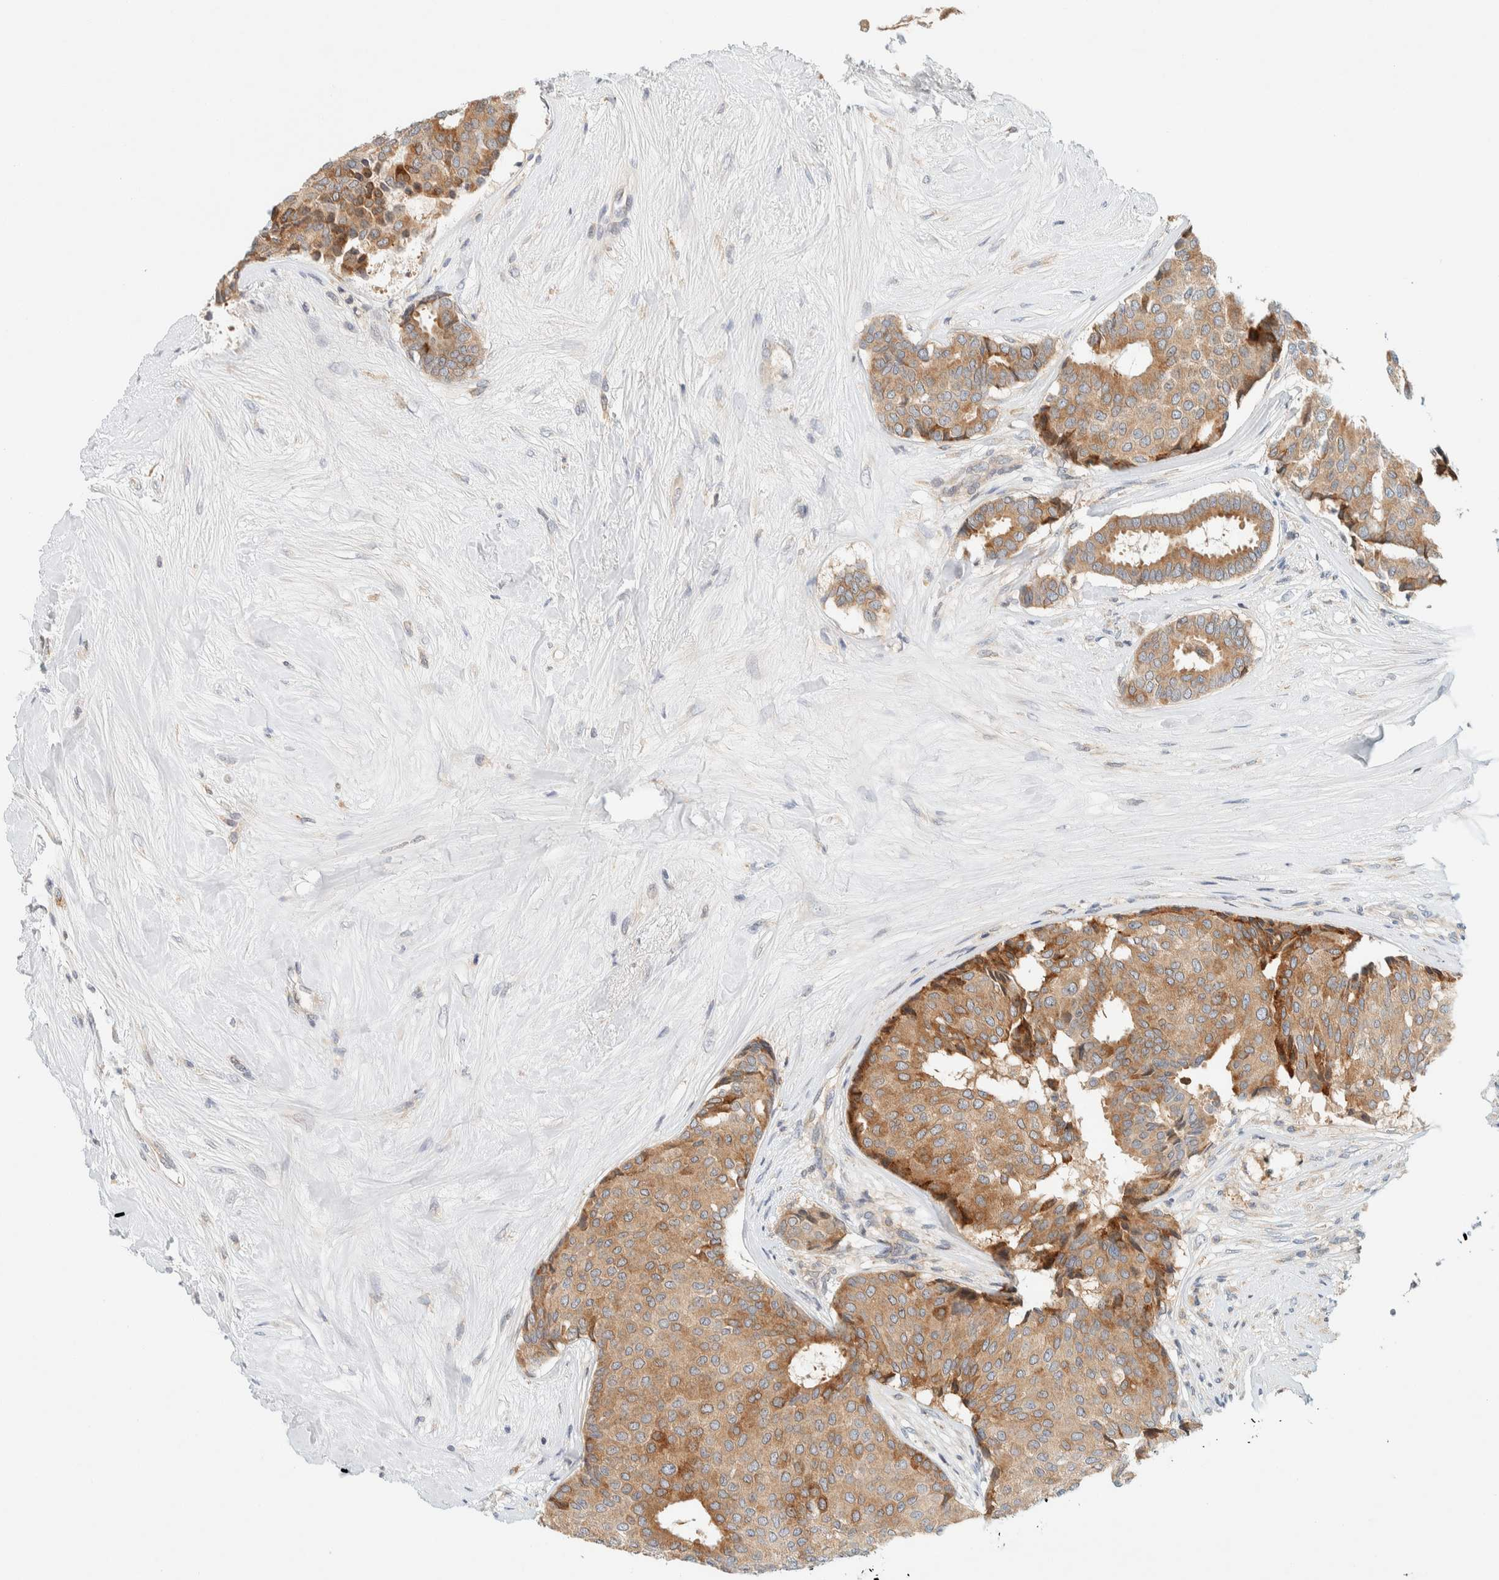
{"staining": {"intensity": "moderate", "quantity": ">75%", "location": "cytoplasmic/membranous"}, "tissue": "breast cancer", "cell_type": "Tumor cells", "image_type": "cancer", "snomed": [{"axis": "morphology", "description": "Duct carcinoma"}, {"axis": "topography", "description": "Breast"}], "caption": "Moderate cytoplasmic/membranous expression is present in approximately >75% of tumor cells in breast invasive ductal carcinoma. Nuclei are stained in blue.", "gene": "SUMF2", "patient": {"sex": "female", "age": 75}}